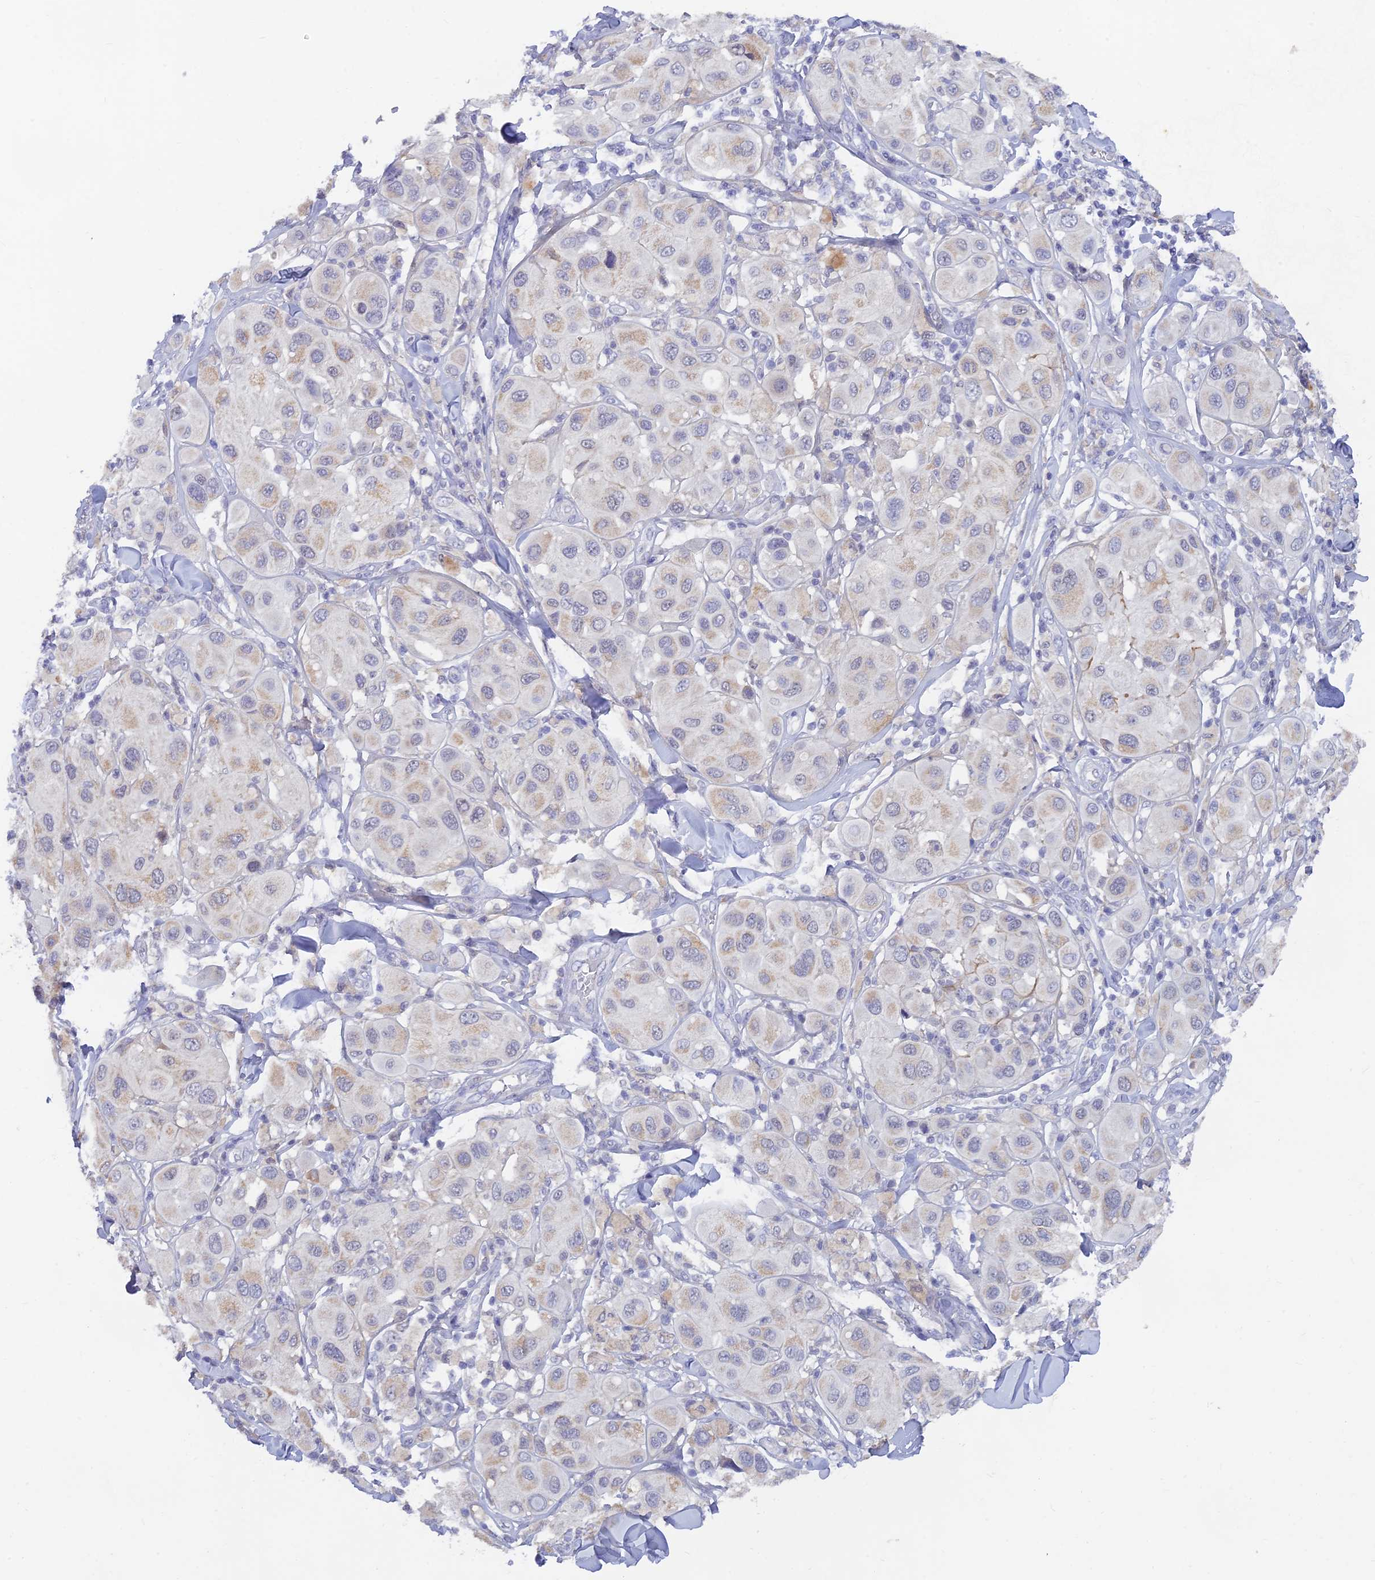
{"staining": {"intensity": "weak", "quantity": "<25%", "location": "cytoplasmic/membranous"}, "tissue": "melanoma", "cell_type": "Tumor cells", "image_type": "cancer", "snomed": [{"axis": "morphology", "description": "Malignant melanoma, Metastatic site"}, {"axis": "topography", "description": "Skin"}], "caption": "This is an immunohistochemistry (IHC) photomicrograph of melanoma. There is no positivity in tumor cells.", "gene": "LRIF1", "patient": {"sex": "male", "age": 41}}